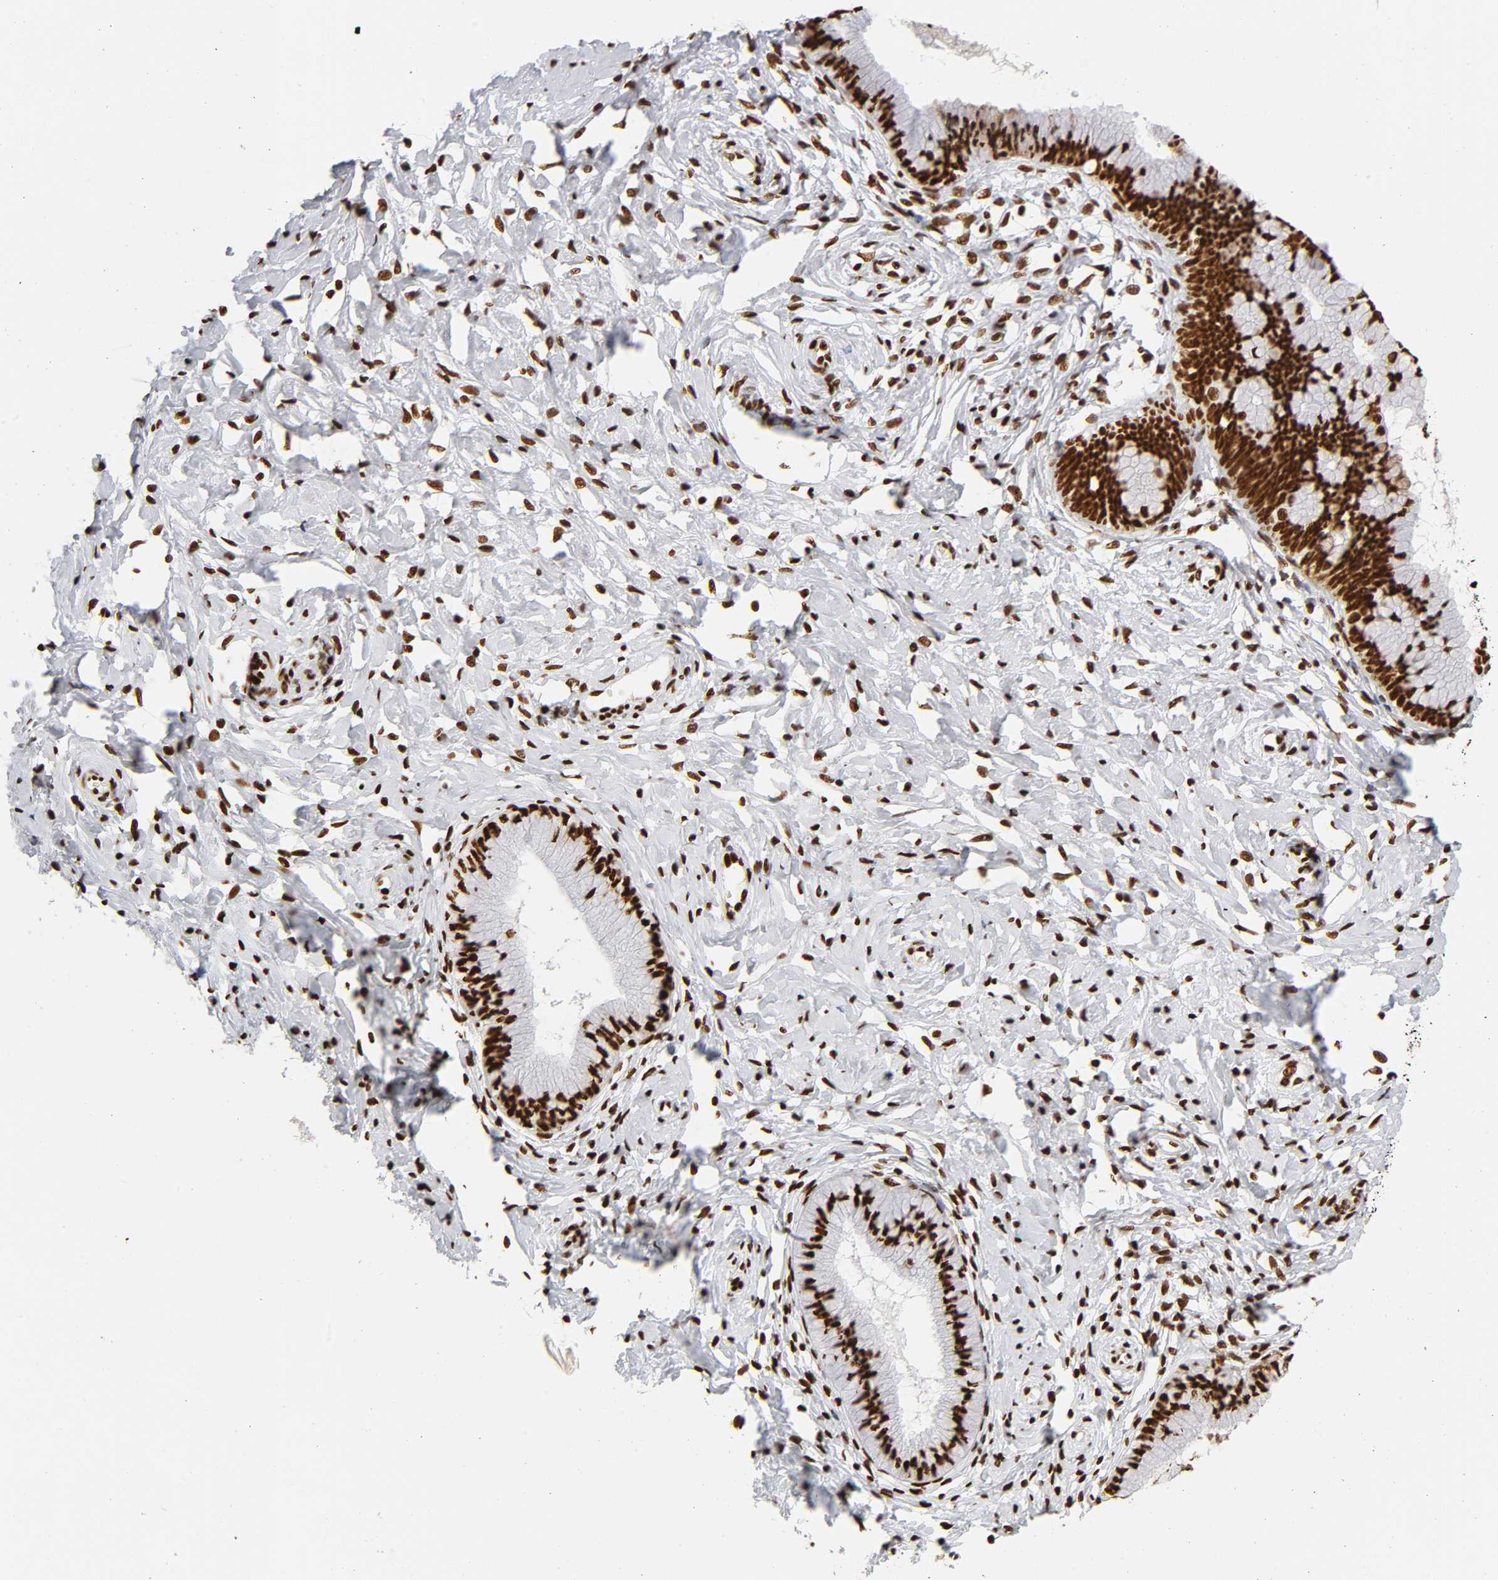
{"staining": {"intensity": "strong", "quantity": ">75%", "location": "nuclear"}, "tissue": "cervix", "cell_type": "Glandular cells", "image_type": "normal", "snomed": [{"axis": "morphology", "description": "Normal tissue, NOS"}, {"axis": "topography", "description": "Cervix"}], "caption": "Immunohistochemistry image of benign cervix: human cervix stained using immunohistochemistry (IHC) shows high levels of strong protein expression localized specifically in the nuclear of glandular cells, appearing as a nuclear brown color.", "gene": "XRCC6", "patient": {"sex": "female", "age": 46}}